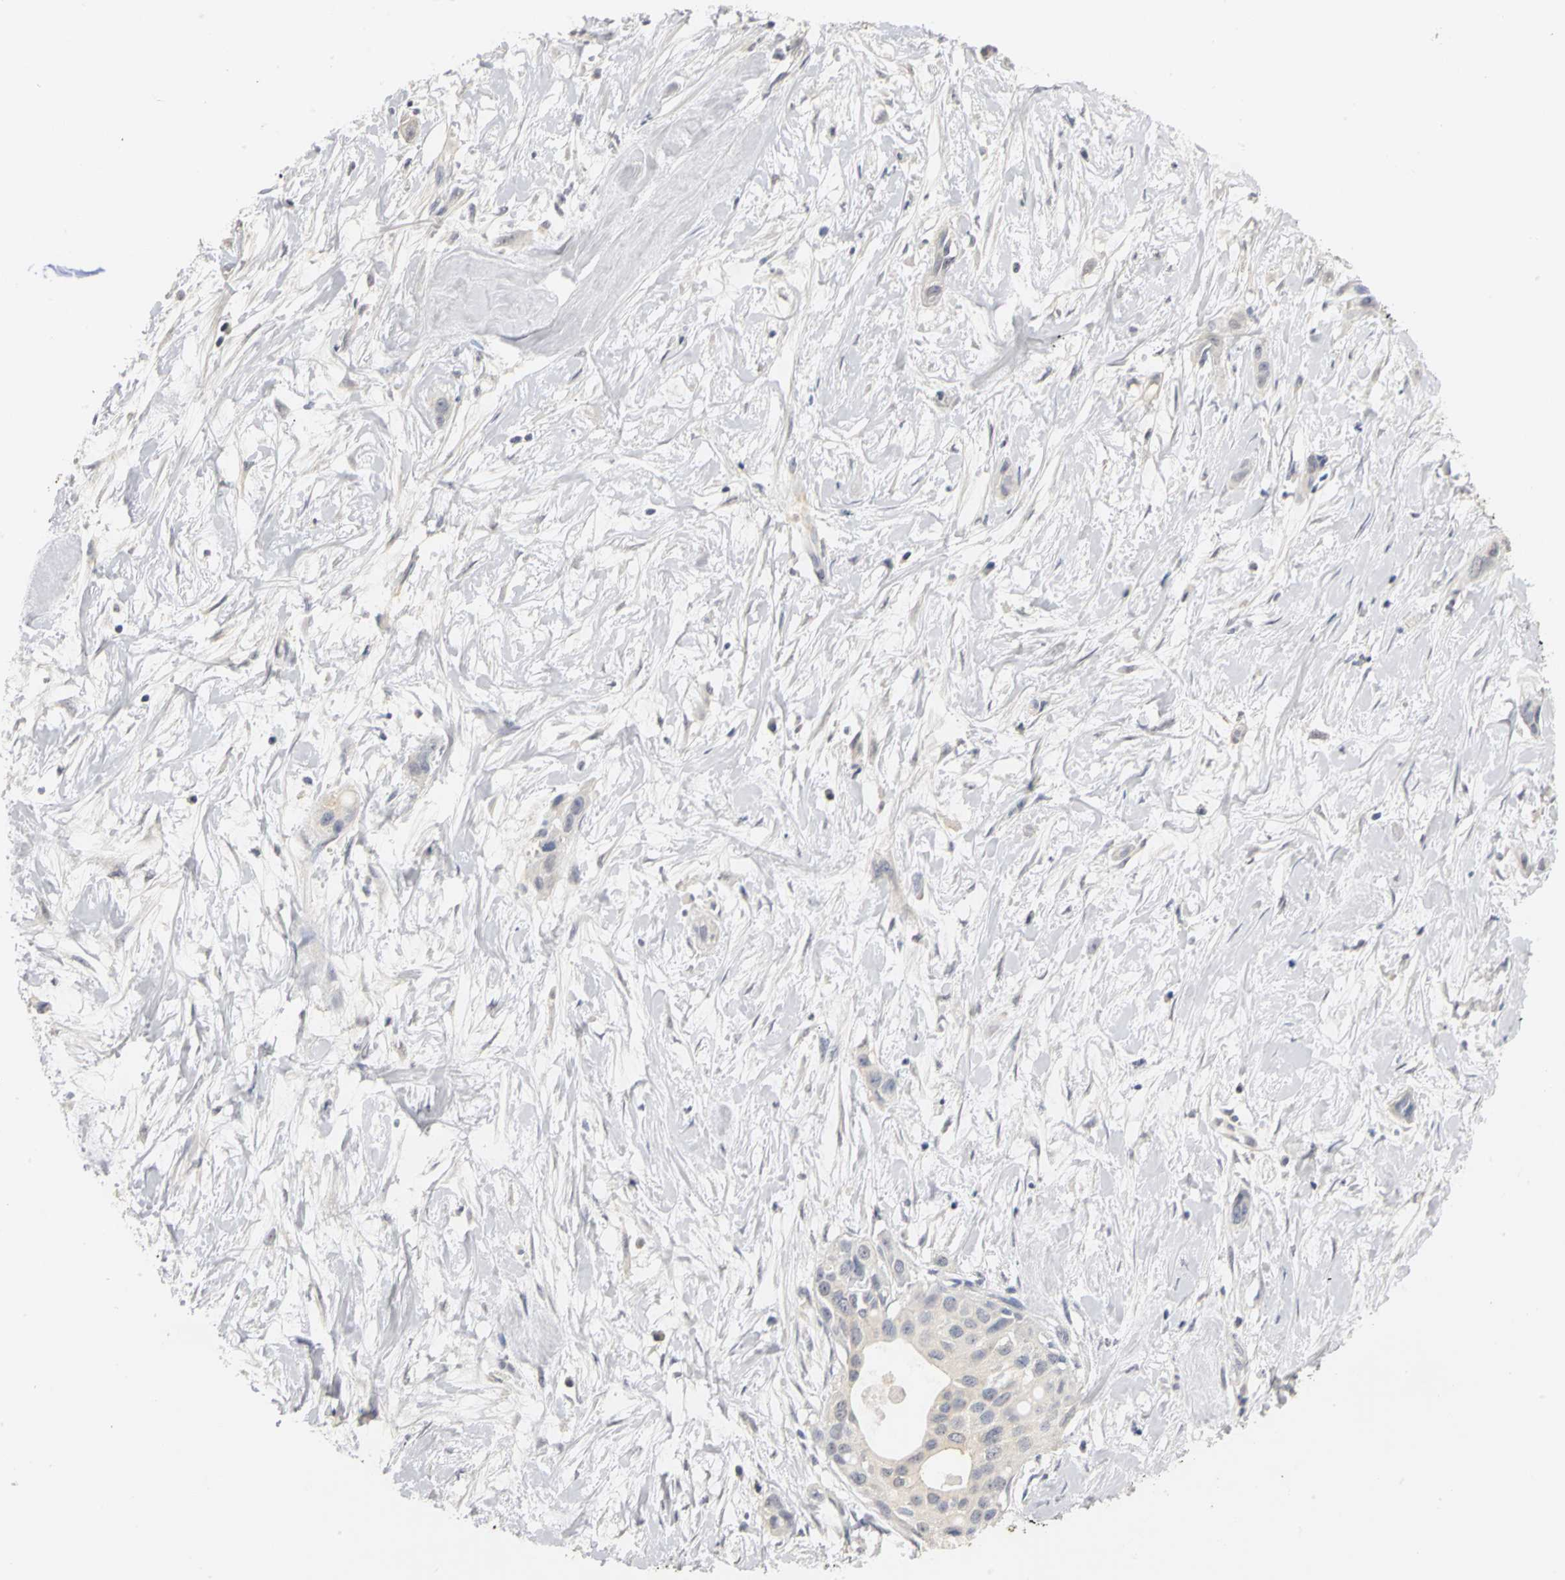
{"staining": {"intensity": "negative", "quantity": "none", "location": "none"}, "tissue": "pancreatic cancer", "cell_type": "Tumor cells", "image_type": "cancer", "snomed": [{"axis": "morphology", "description": "Adenocarcinoma, NOS"}, {"axis": "topography", "description": "Pancreas"}], "caption": "The micrograph reveals no significant expression in tumor cells of pancreatic cancer. (Brightfield microscopy of DAB (3,3'-diaminobenzidine) immunohistochemistry at high magnification).", "gene": "PGR", "patient": {"sex": "female", "age": 60}}